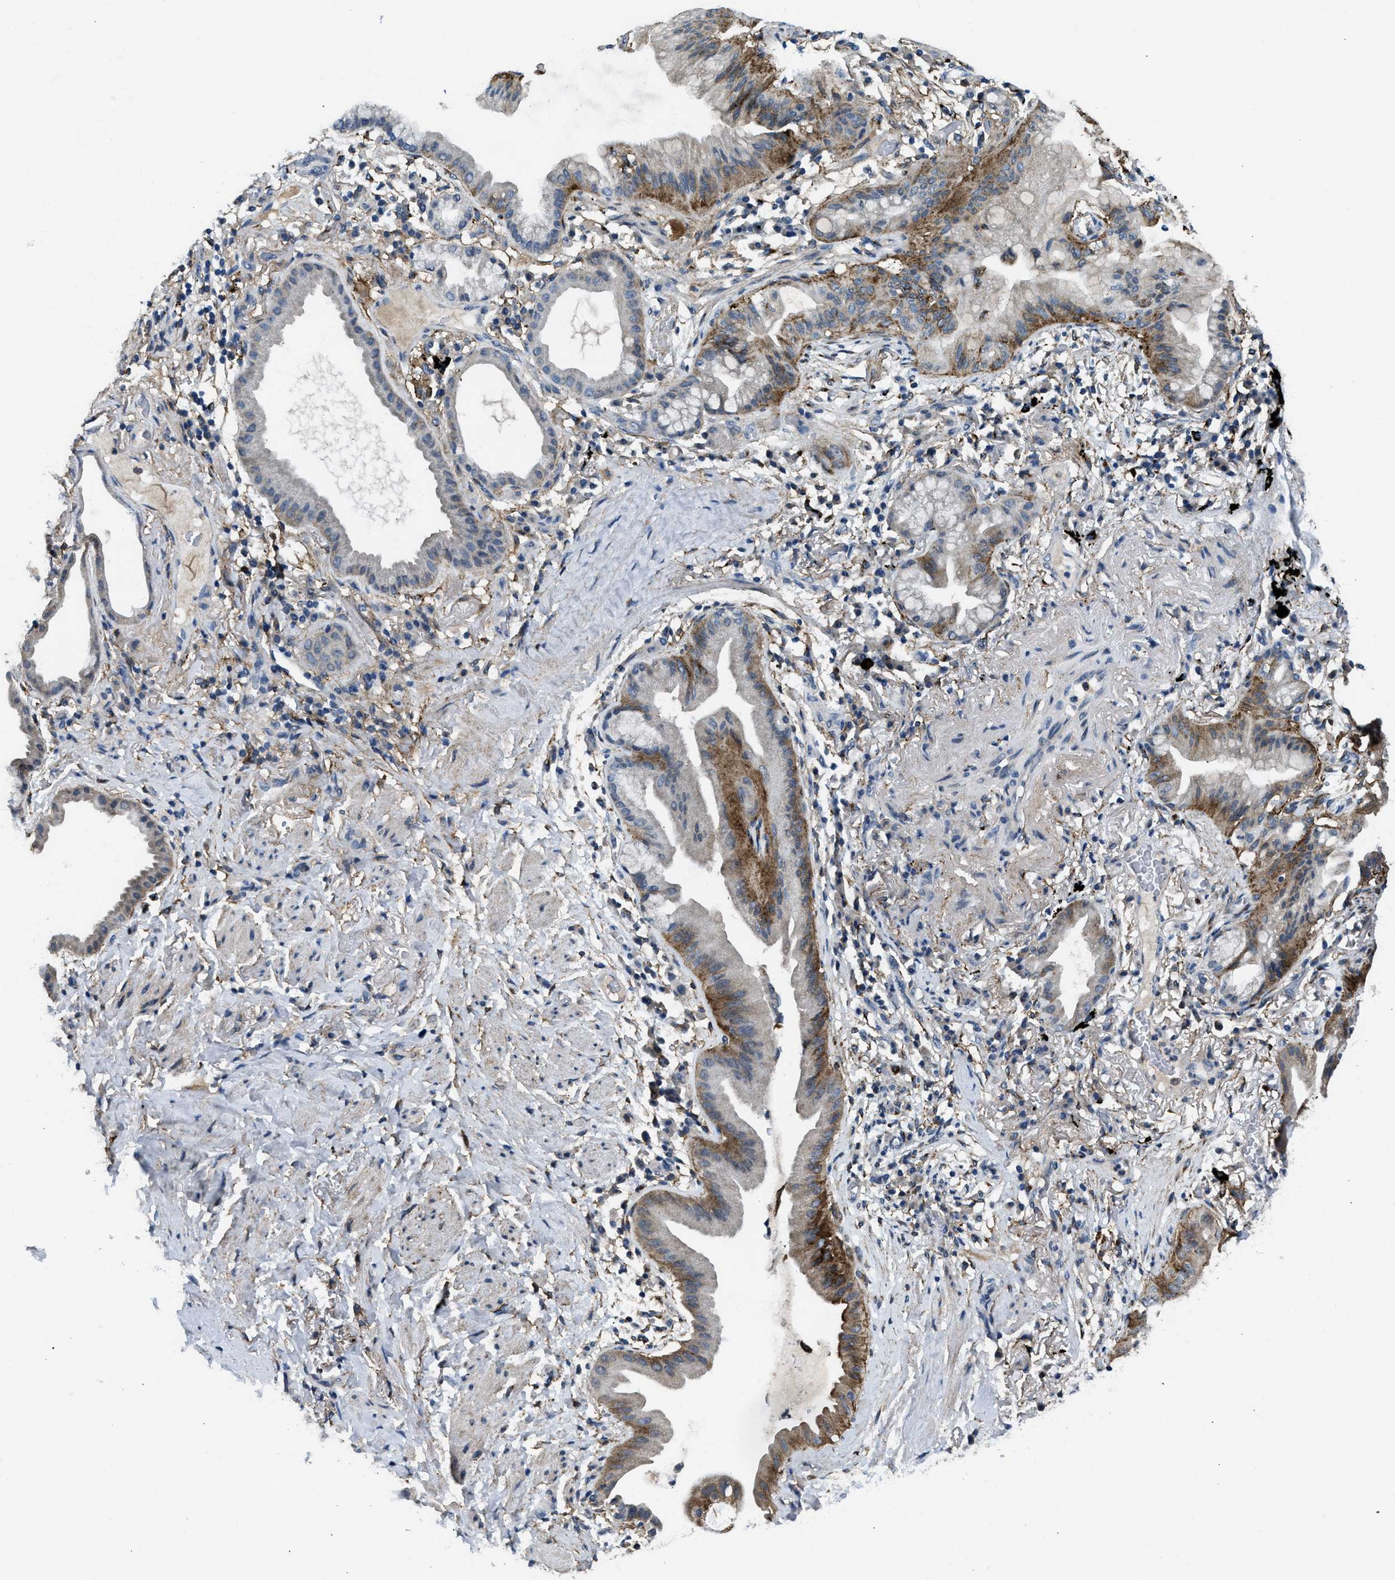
{"staining": {"intensity": "moderate", "quantity": "25%-75%", "location": "cytoplasmic/membranous"}, "tissue": "lung cancer", "cell_type": "Tumor cells", "image_type": "cancer", "snomed": [{"axis": "morphology", "description": "Normal tissue, NOS"}, {"axis": "morphology", "description": "Adenocarcinoma, NOS"}, {"axis": "topography", "description": "Bronchus"}, {"axis": "topography", "description": "Lung"}], "caption": "Immunohistochemical staining of adenocarcinoma (lung) shows medium levels of moderate cytoplasmic/membranous expression in approximately 25%-75% of tumor cells.", "gene": "LRP1", "patient": {"sex": "female", "age": 70}}